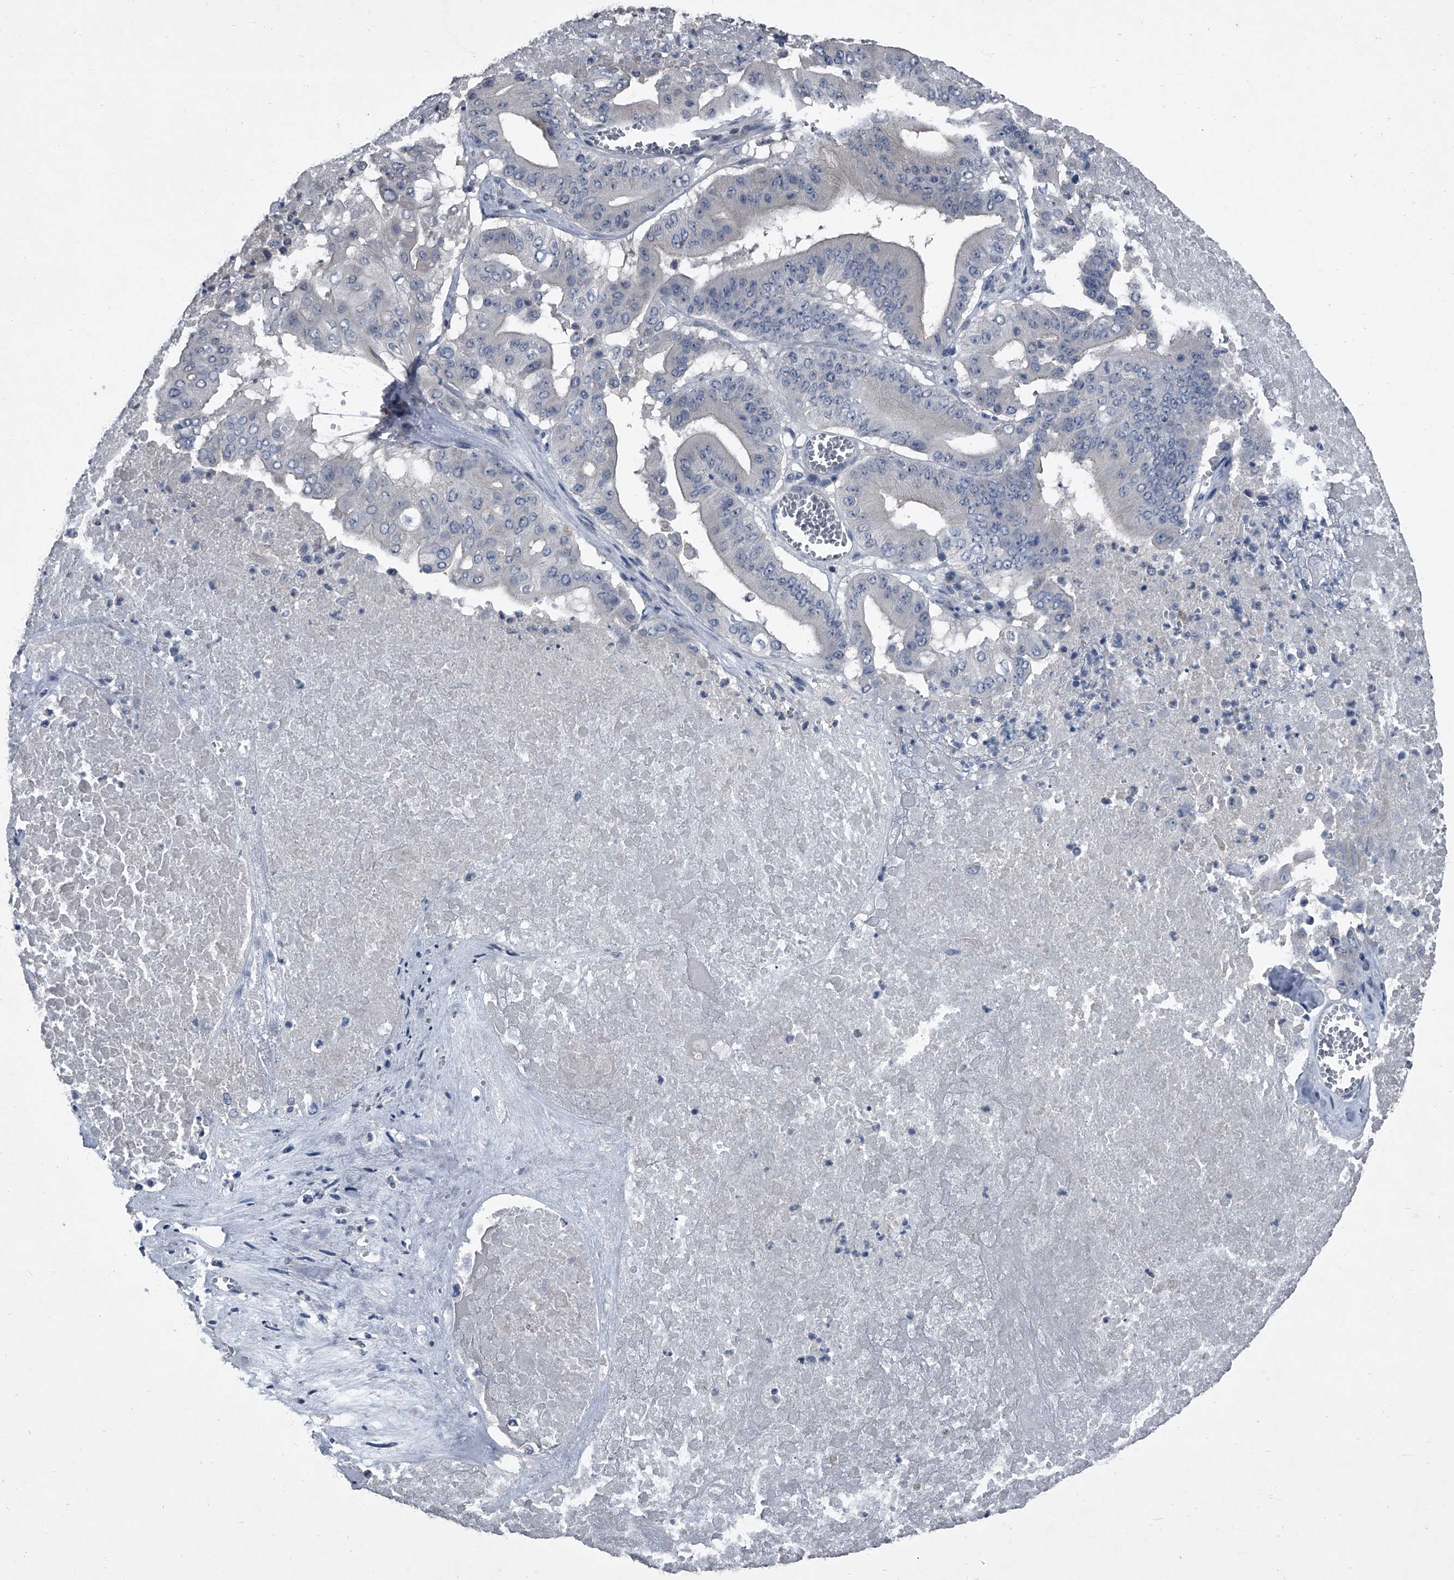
{"staining": {"intensity": "negative", "quantity": "none", "location": "none"}, "tissue": "pancreatic cancer", "cell_type": "Tumor cells", "image_type": "cancer", "snomed": [{"axis": "morphology", "description": "Adenocarcinoma, NOS"}, {"axis": "topography", "description": "Pancreas"}], "caption": "Adenocarcinoma (pancreatic) stained for a protein using immunohistochemistry displays no expression tumor cells.", "gene": "HEPHL1", "patient": {"sex": "female", "age": 77}}